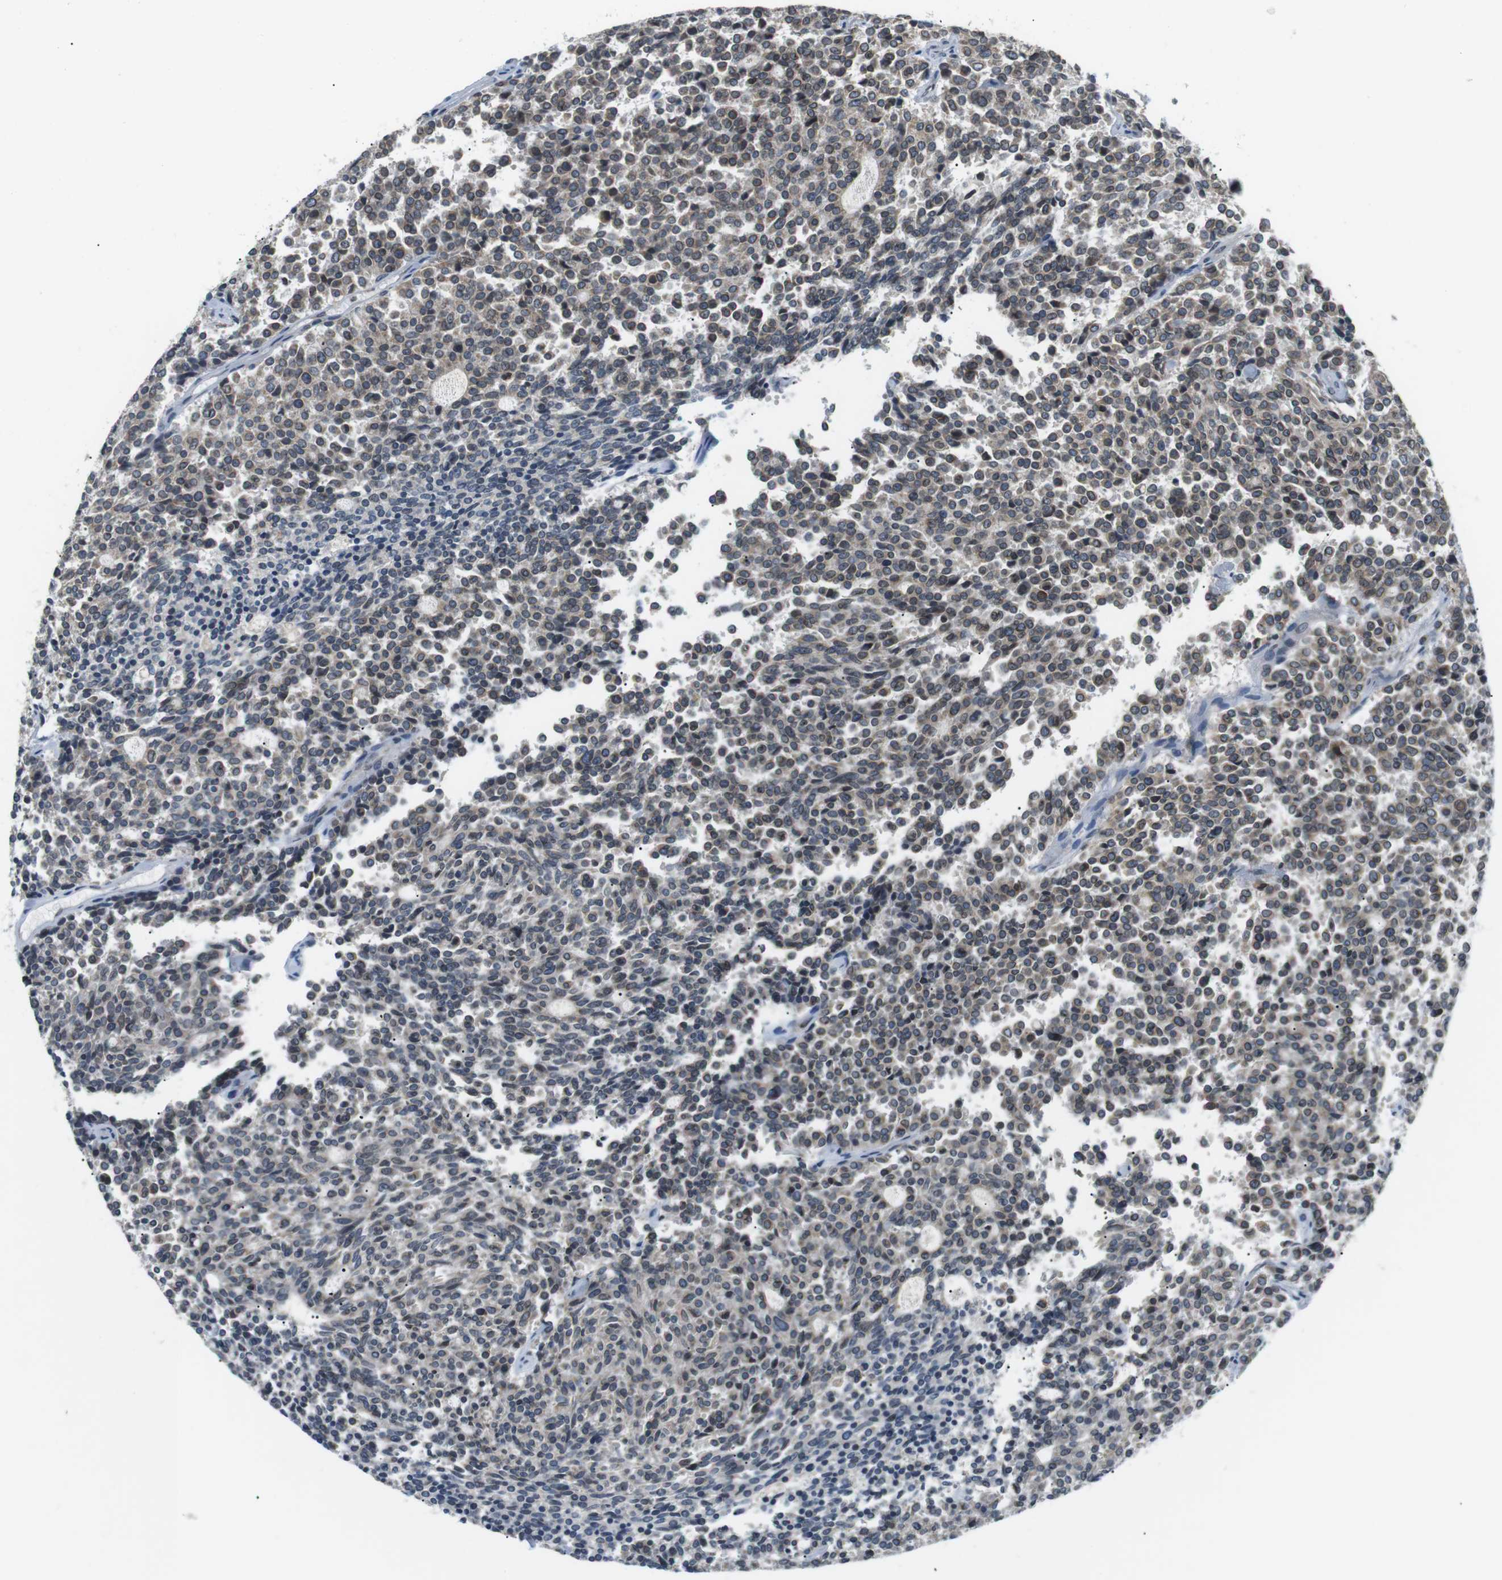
{"staining": {"intensity": "weak", "quantity": "25%-75%", "location": "cytoplasmic/membranous,nuclear"}, "tissue": "carcinoid", "cell_type": "Tumor cells", "image_type": "cancer", "snomed": [{"axis": "morphology", "description": "Carcinoid, malignant, NOS"}, {"axis": "topography", "description": "Pancreas"}], "caption": "Immunohistochemical staining of carcinoid displays weak cytoplasmic/membranous and nuclear protein positivity in approximately 25%-75% of tumor cells.", "gene": "TMX4", "patient": {"sex": "female", "age": 54}}